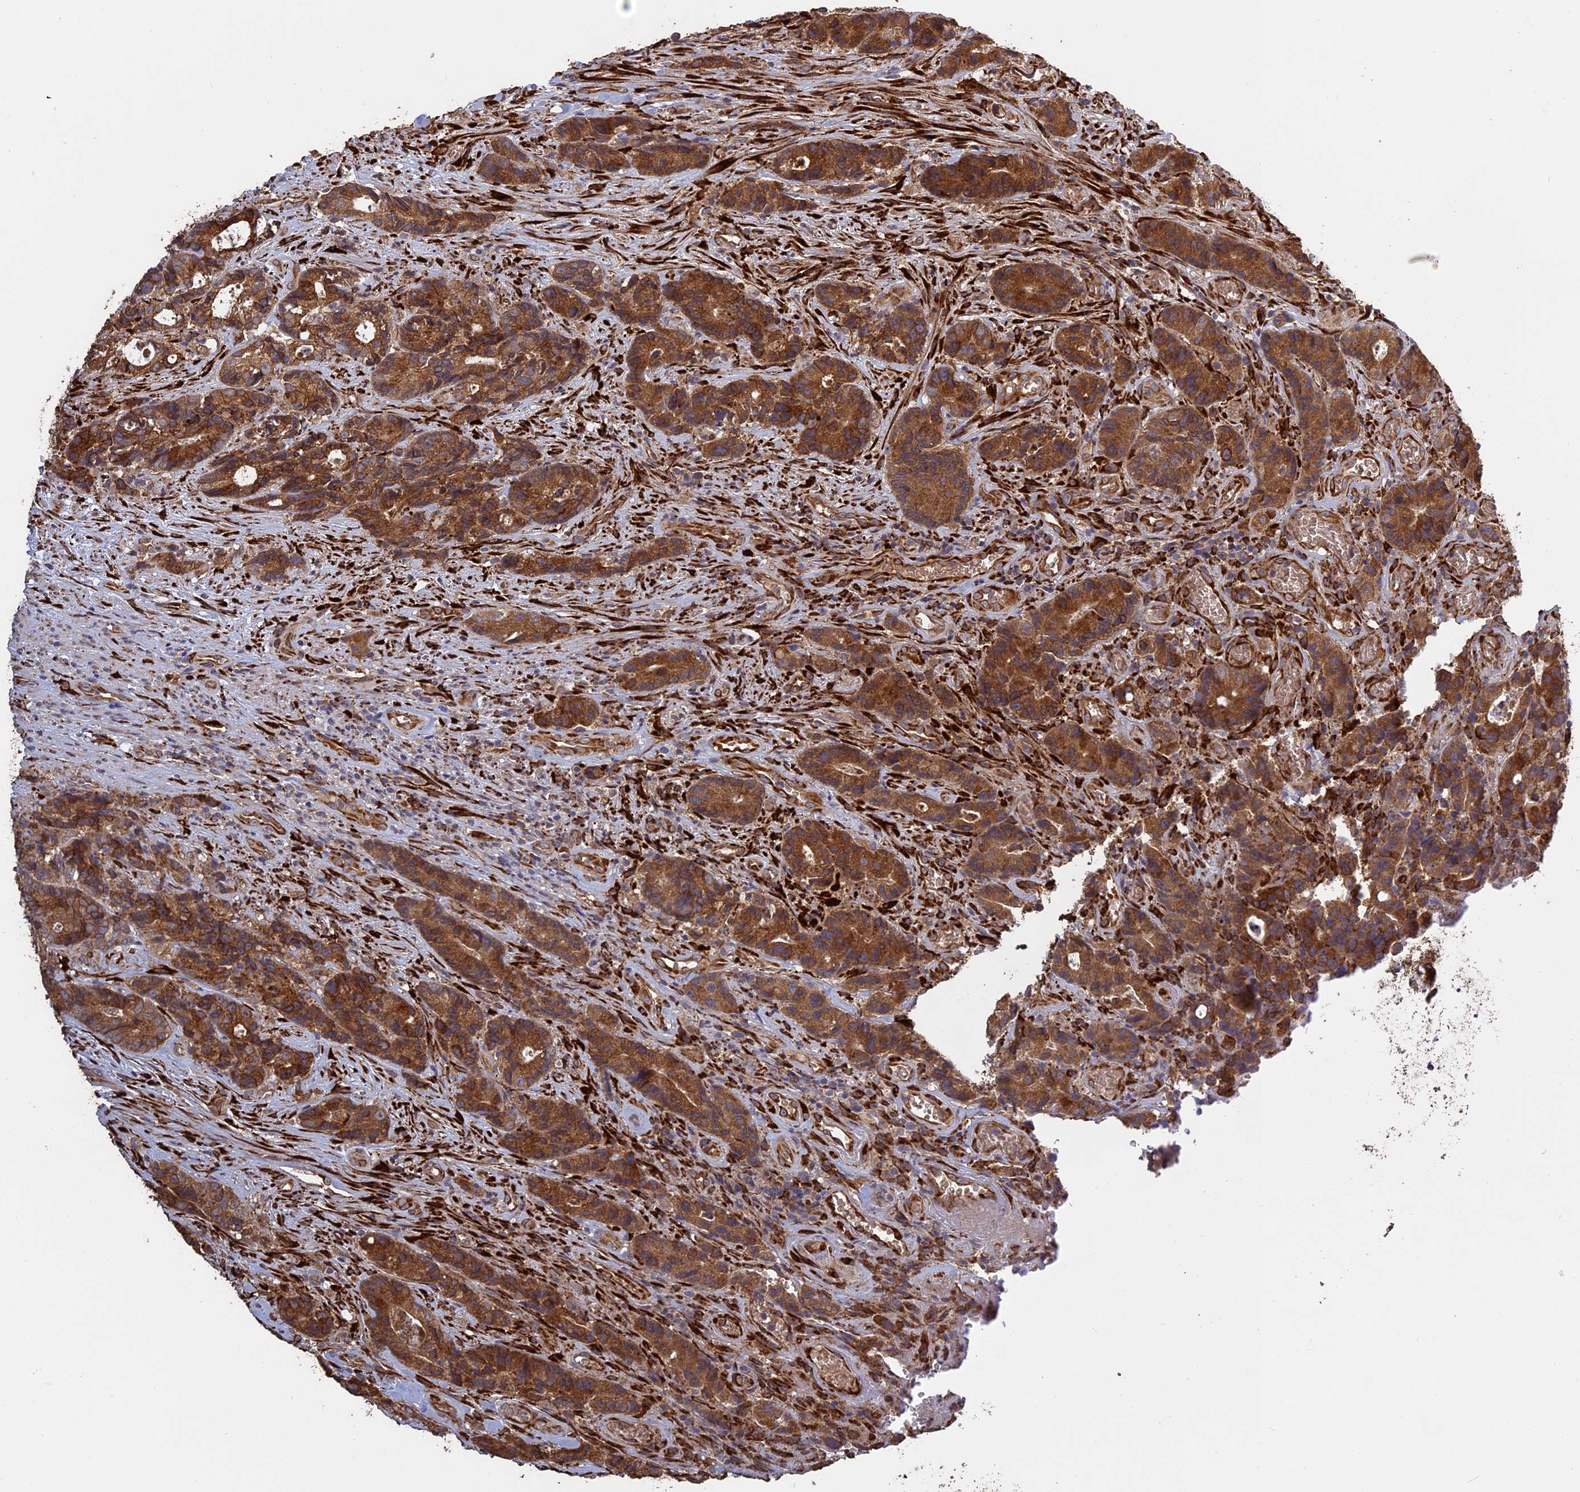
{"staining": {"intensity": "strong", "quantity": ">75%", "location": "cytoplasmic/membranous"}, "tissue": "colorectal cancer", "cell_type": "Tumor cells", "image_type": "cancer", "snomed": [{"axis": "morphology", "description": "Adenocarcinoma, NOS"}, {"axis": "topography", "description": "Colon"}], "caption": "Strong cytoplasmic/membranous positivity is appreciated in approximately >75% of tumor cells in colorectal adenocarcinoma. (DAB = brown stain, brightfield microscopy at high magnification).", "gene": "PPIC", "patient": {"sex": "female", "age": 57}}